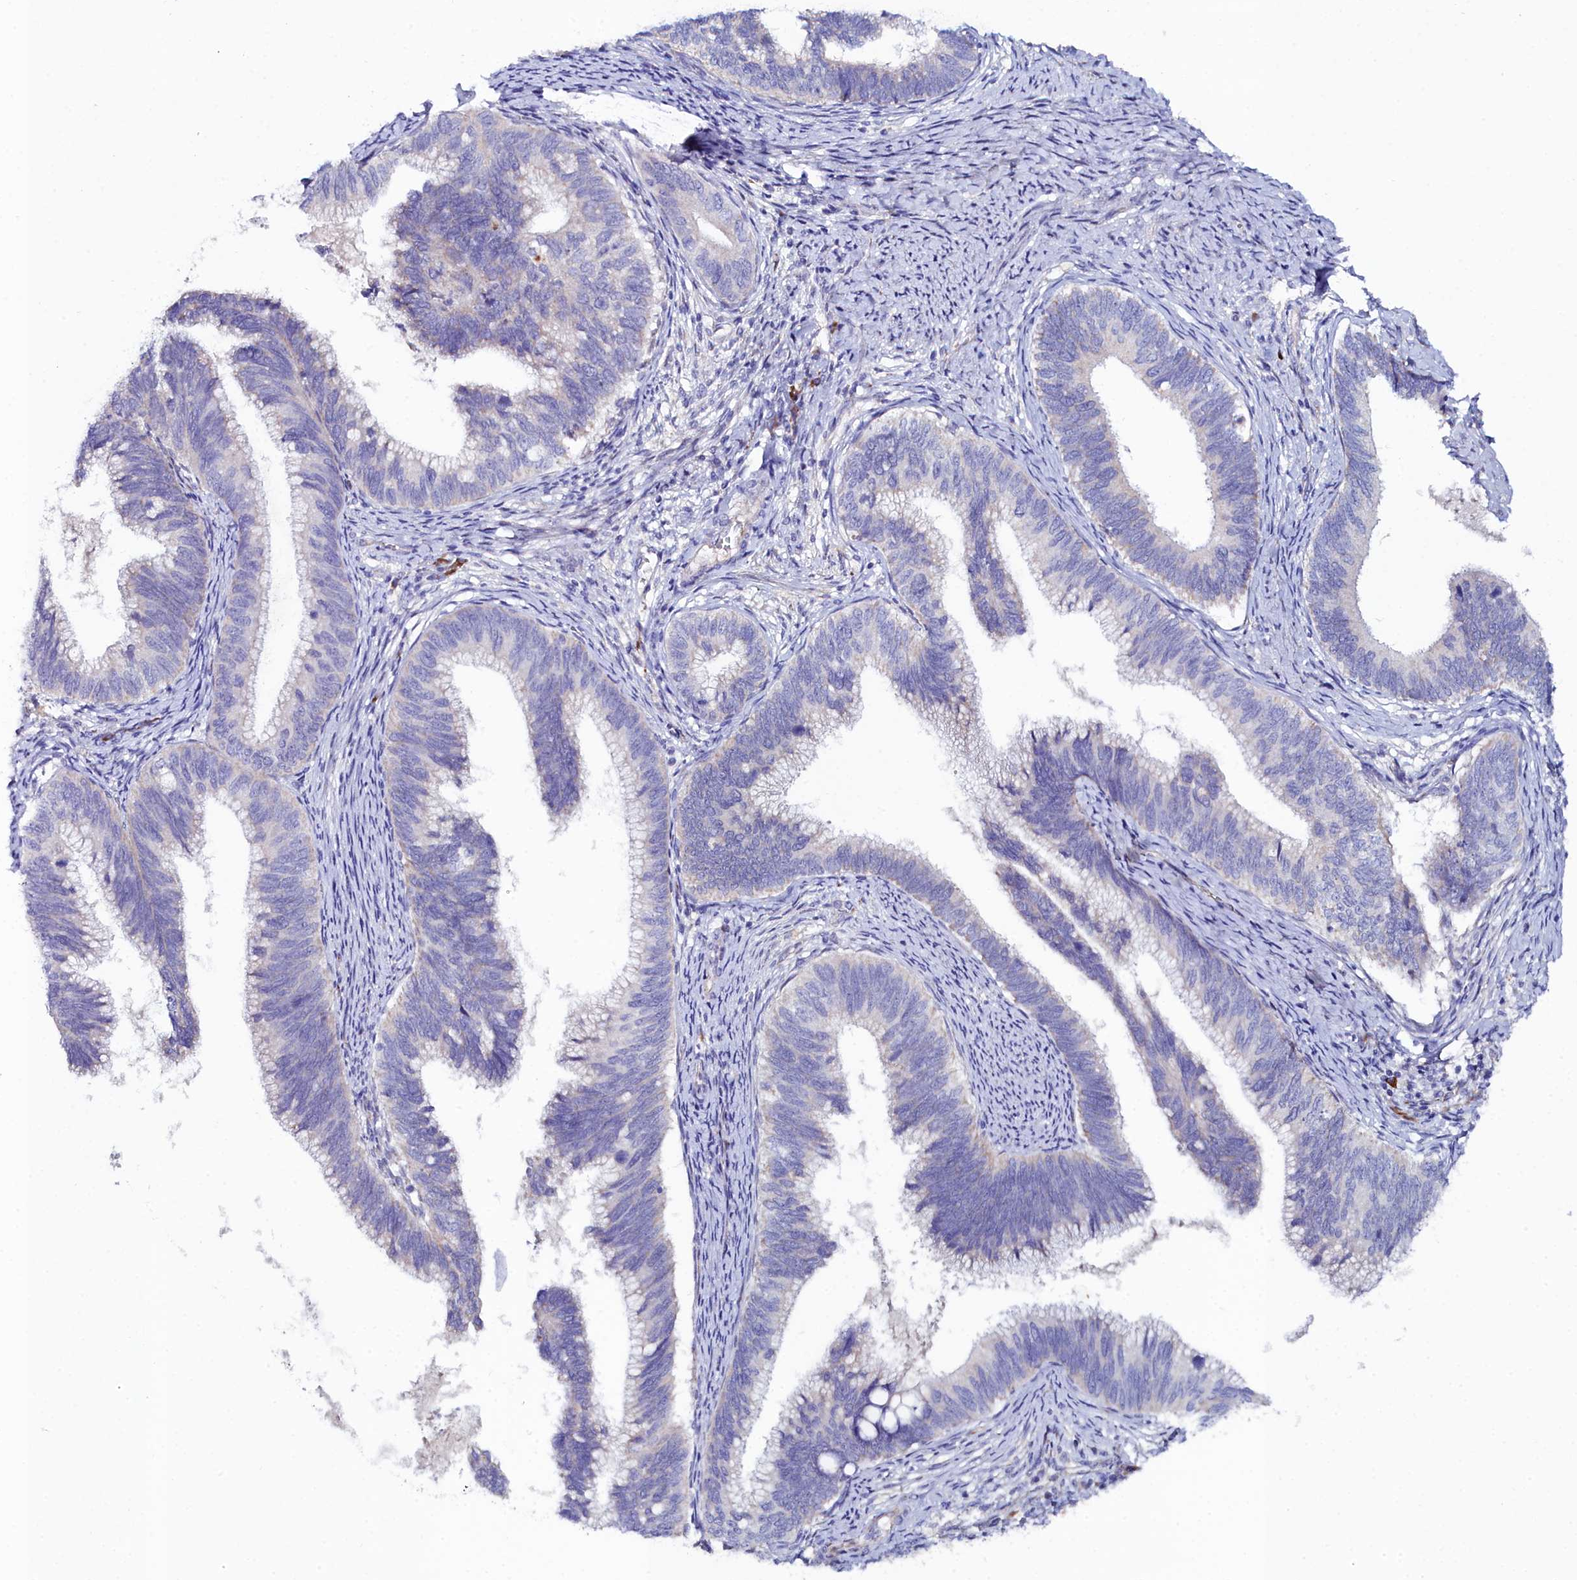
{"staining": {"intensity": "negative", "quantity": "none", "location": "none"}, "tissue": "cervical cancer", "cell_type": "Tumor cells", "image_type": "cancer", "snomed": [{"axis": "morphology", "description": "Adenocarcinoma, NOS"}, {"axis": "topography", "description": "Cervix"}], "caption": "This is an immunohistochemistry (IHC) histopathology image of human adenocarcinoma (cervical). There is no expression in tumor cells.", "gene": "SLC49A3", "patient": {"sex": "female", "age": 42}}